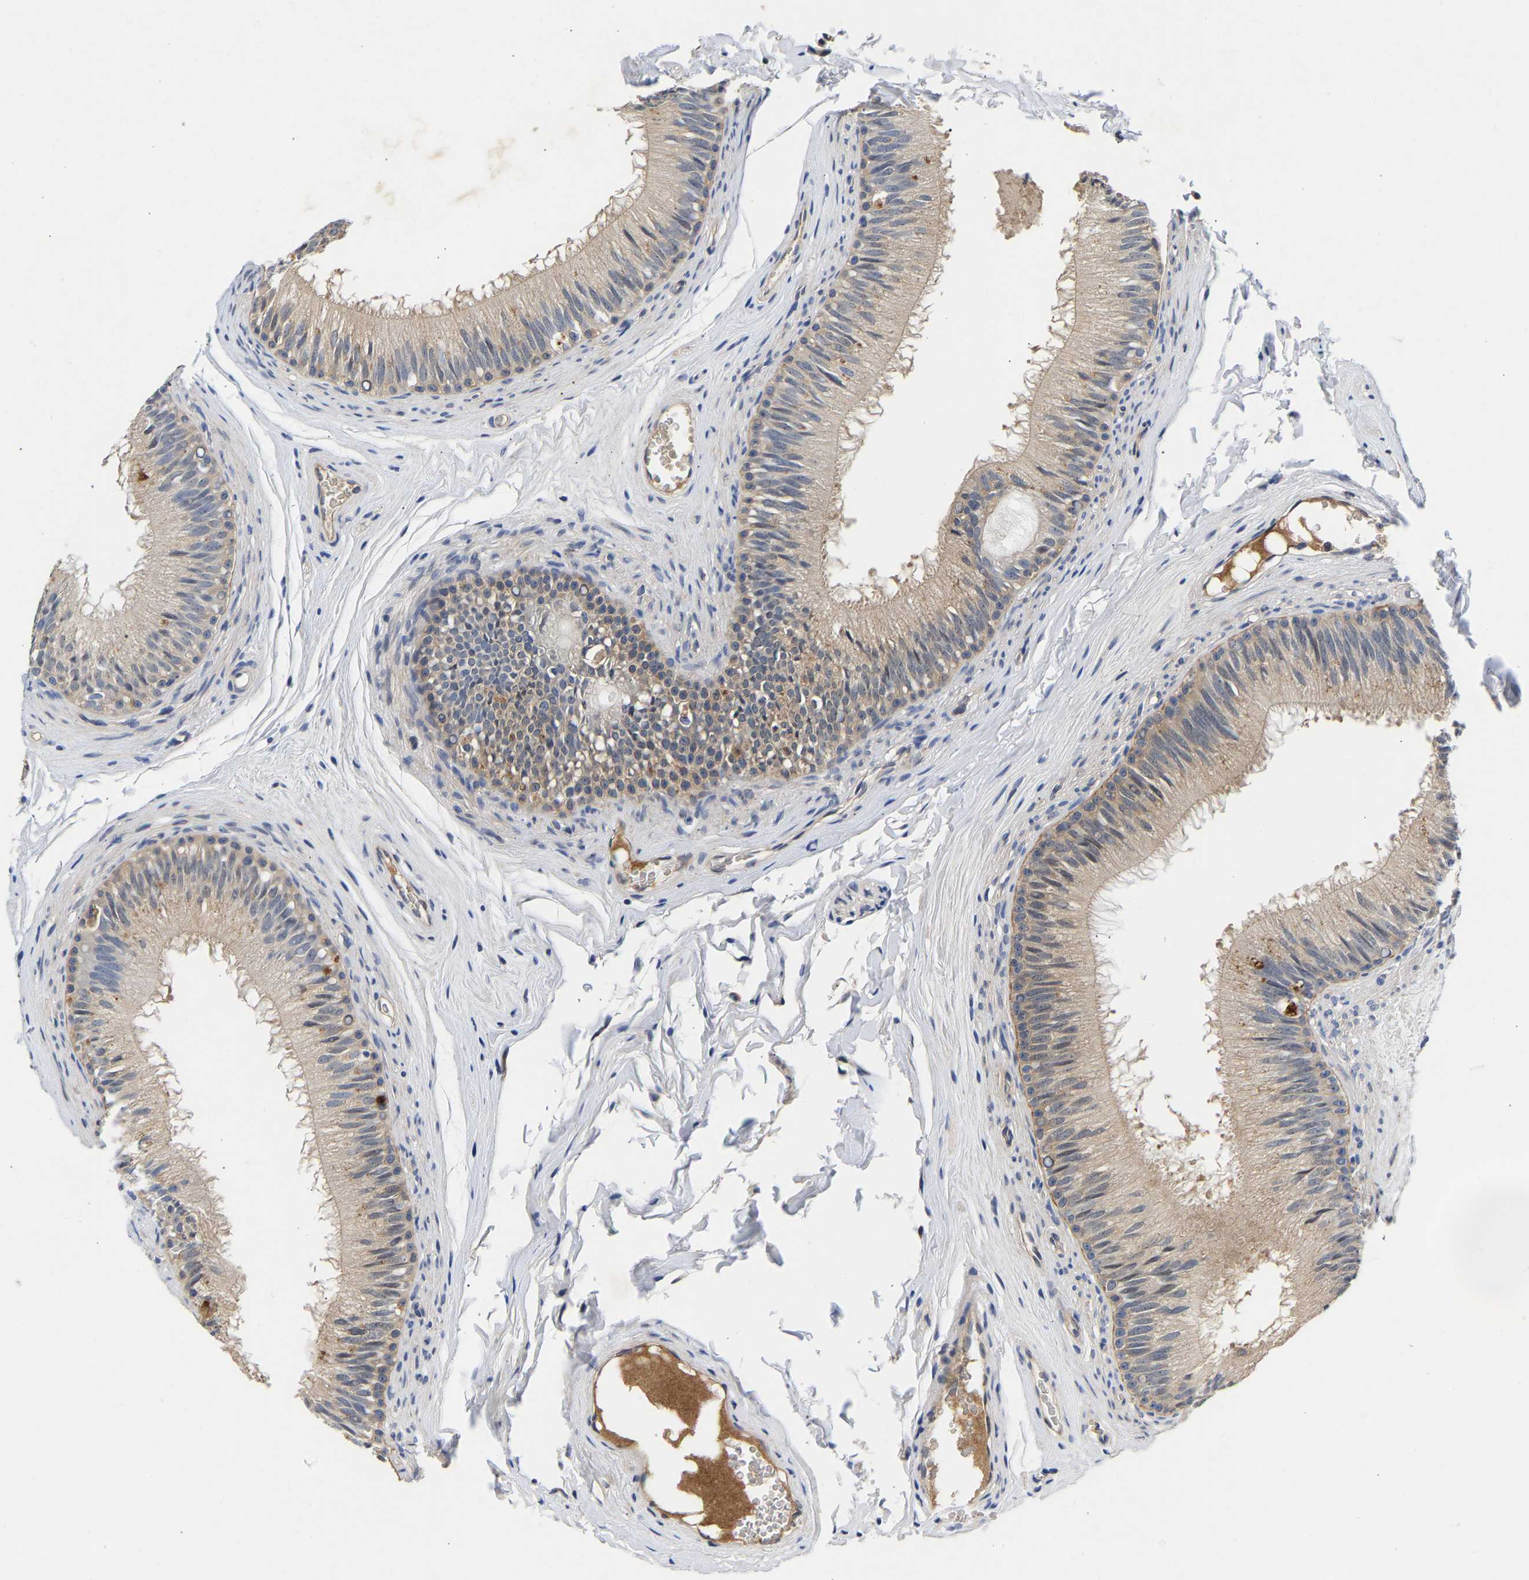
{"staining": {"intensity": "moderate", "quantity": "<25%", "location": "cytoplasmic/membranous"}, "tissue": "epididymis", "cell_type": "Glandular cells", "image_type": "normal", "snomed": [{"axis": "morphology", "description": "Normal tissue, NOS"}, {"axis": "topography", "description": "Testis"}, {"axis": "topography", "description": "Epididymis"}], "caption": "Unremarkable epididymis shows moderate cytoplasmic/membranous expression in about <25% of glandular cells.", "gene": "CCDC6", "patient": {"sex": "male", "age": 36}}